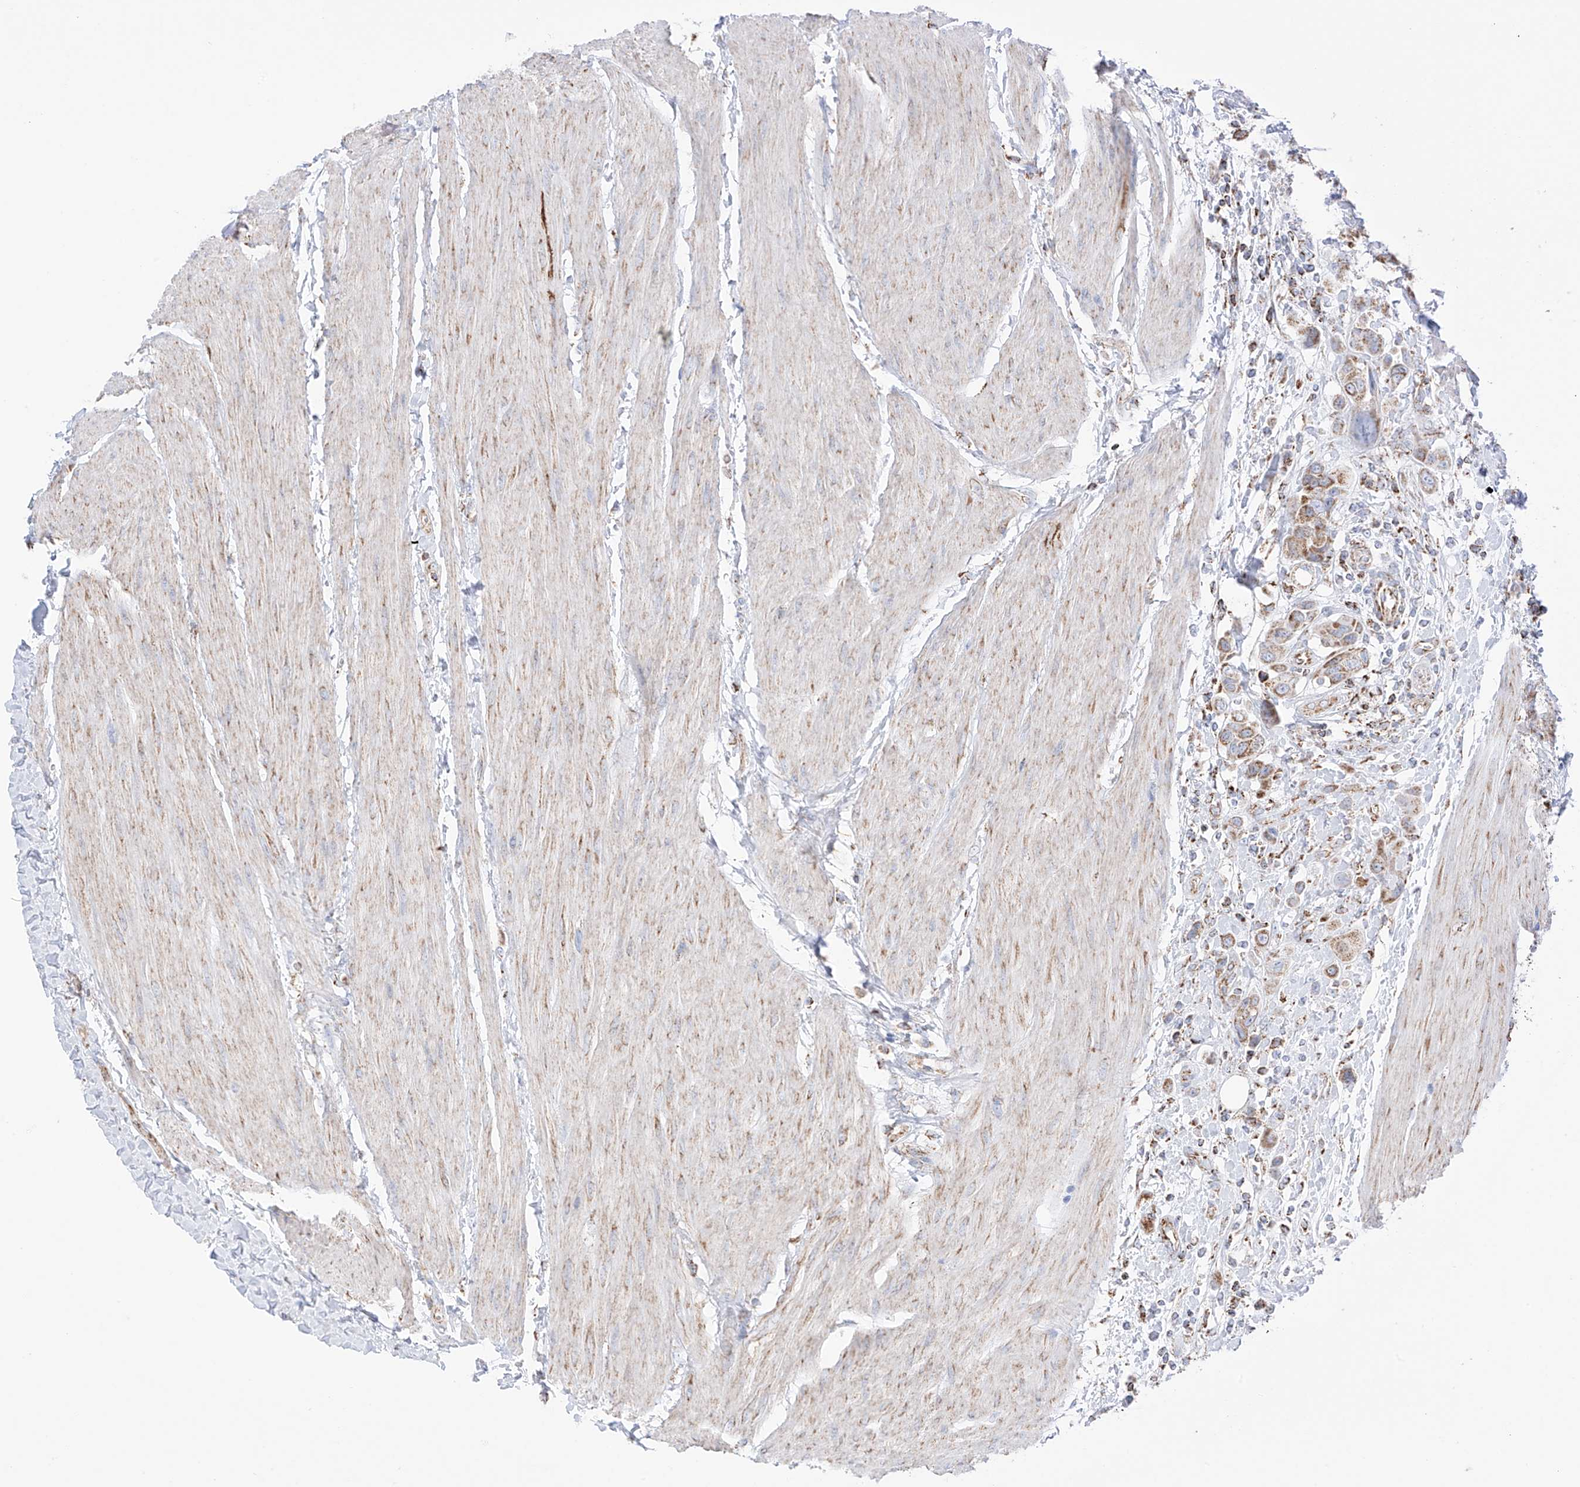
{"staining": {"intensity": "moderate", "quantity": ">75%", "location": "cytoplasmic/membranous"}, "tissue": "urothelial cancer", "cell_type": "Tumor cells", "image_type": "cancer", "snomed": [{"axis": "morphology", "description": "Urothelial carcinoma, High grade"}, {"axis": "topography", "description": "Urinary bladder"}], "caption": "Brown immunohistochemical staining in human urothelial cancer demonstrates moderate cytoplasmic/membranous expression in about >75% of tumor cells.", "gene": "XKR3", "patient": {"sex": "male", "age": 50}}